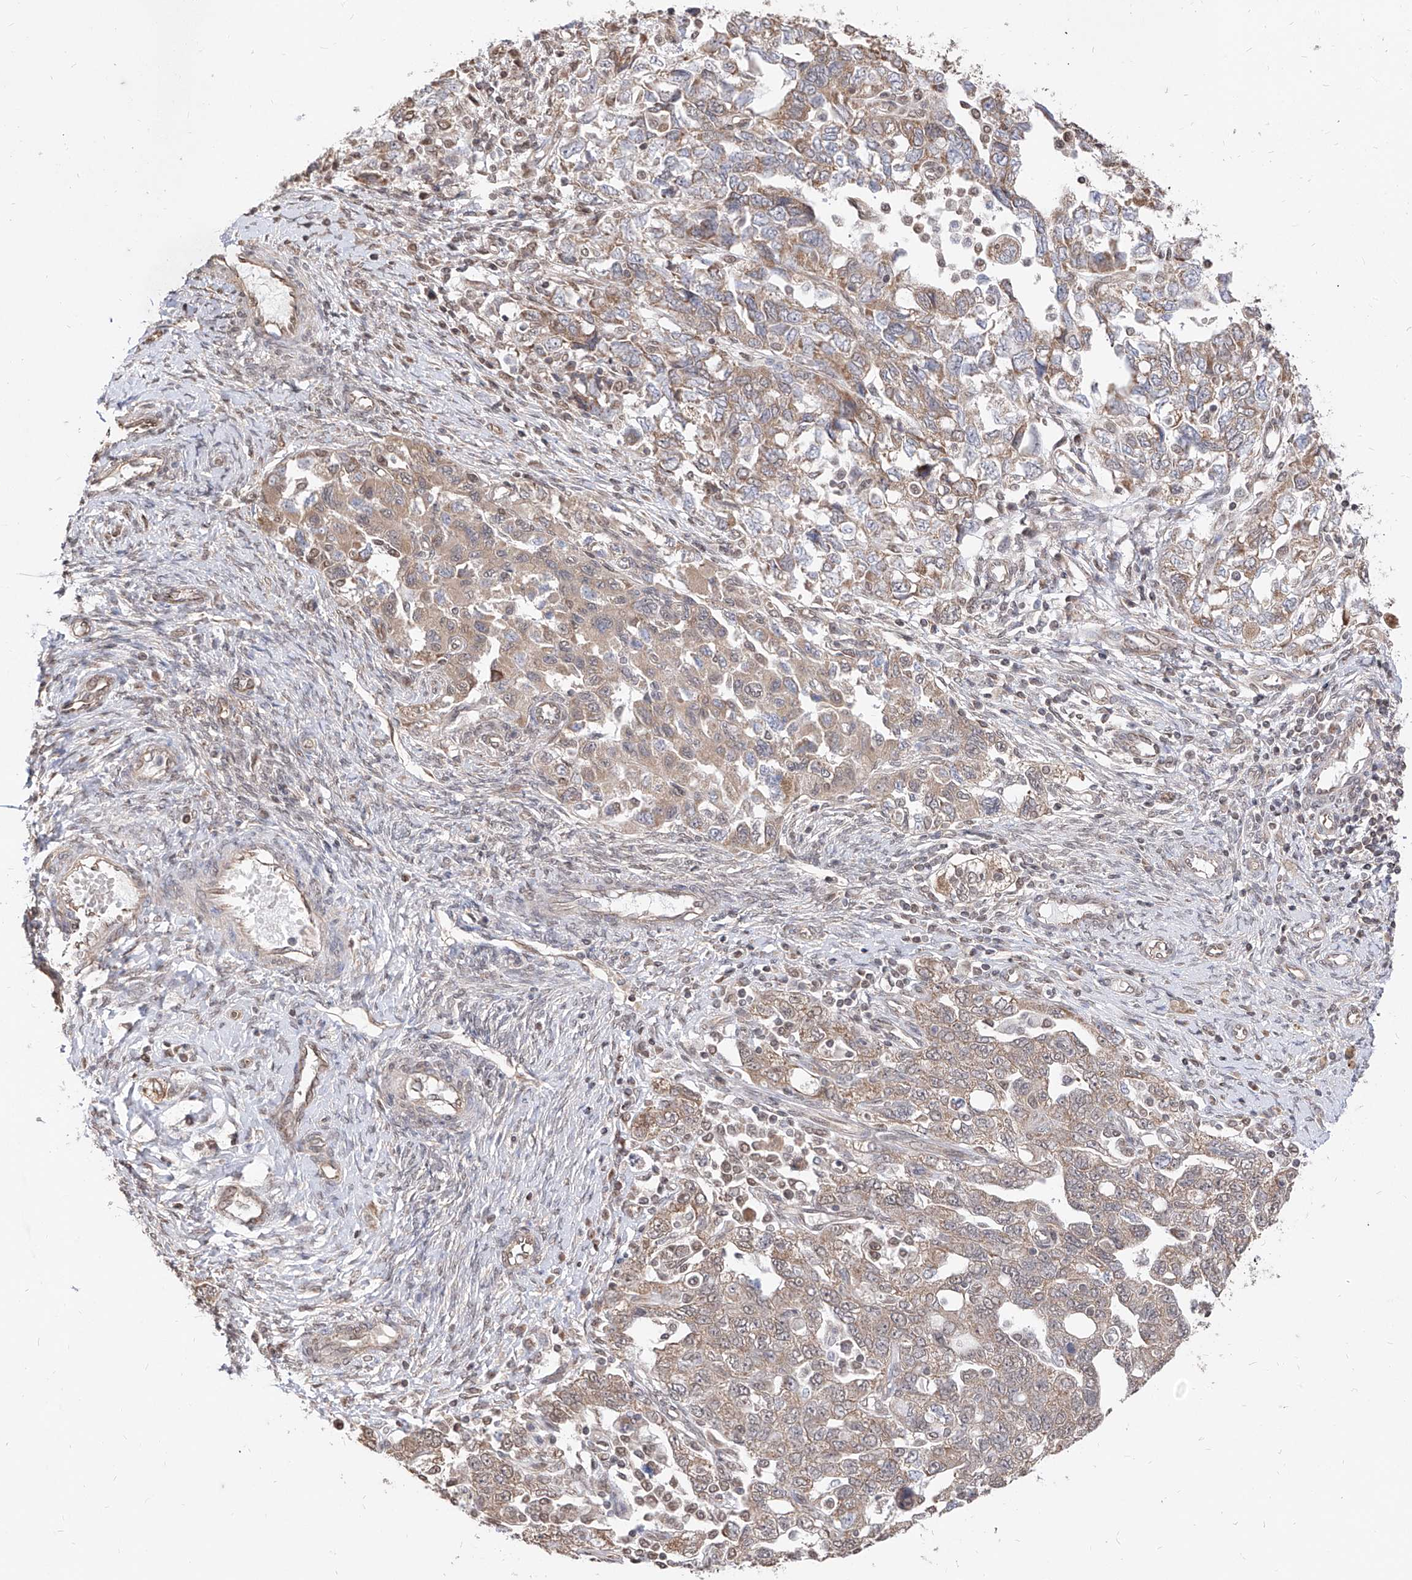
{"staining": {"intensity": "weak", "quantity": ">75%", "location": "cytoplasmic/membranous"}, "tissue": "ovarian cancer", "cell_type": "Tumor cells", "image_type": "cancer", "snomed": [{"axis": "morphology", "description": "Carcinoma, NOS"}, {"axis": "morphology", "description": "Cystadenocarcinoma, serous, NOS"}, {"axis": "topography", "description": "Ovary"}], "caption": "Immunohistochemical staining of ovarian cancer (carcinoma) reveals low levels of weak cytoplasmic/membranous staining in approximately >75% of tumor cells. Nuclei are stained in blue.", "gene": "C8orf82", "patient": {"sex": "female", "age": 69}}